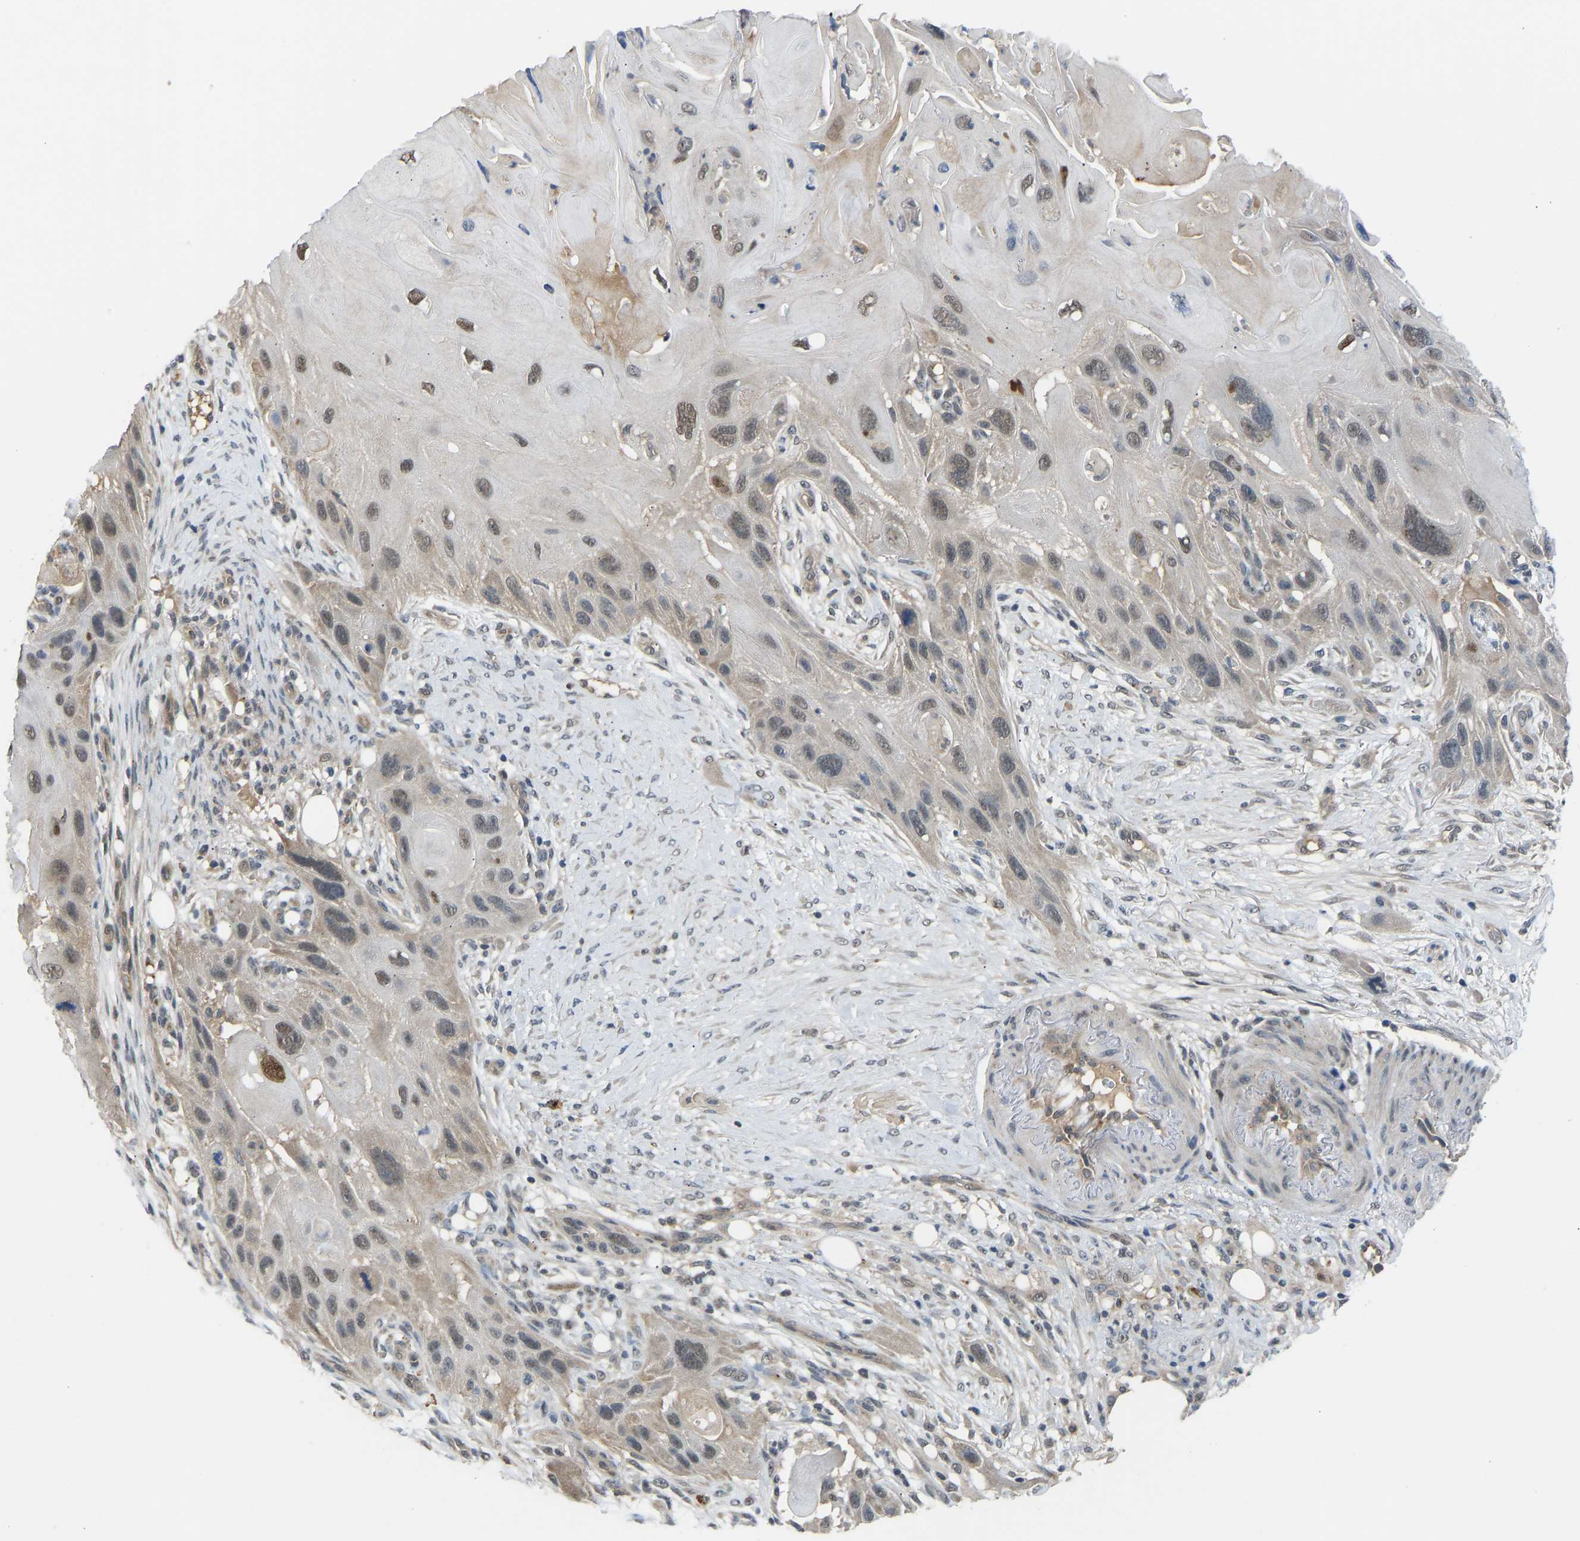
{"staining": {"intensity": "weak", "quantity": ">75%", "location": "nuclear"}, "tissue": "skin cancer", "cell_type": "Tumor cells", "image_type": "cancer", "snomed": [{"axis": "morphology", "description": "Squamous cell carcinoma, NOS"}, {"axis": "topography", "description": "Skin"}], "caption": "Protein expression analysis of skin cancer (squamous cell carcinoma) exhibits weak nuclear positivity in about >75% of tumor cells. (IHC, brightfield microscopy, high magnification).", "gene": "ZNF251", "patient": {"sex": "female", "age": 77}}